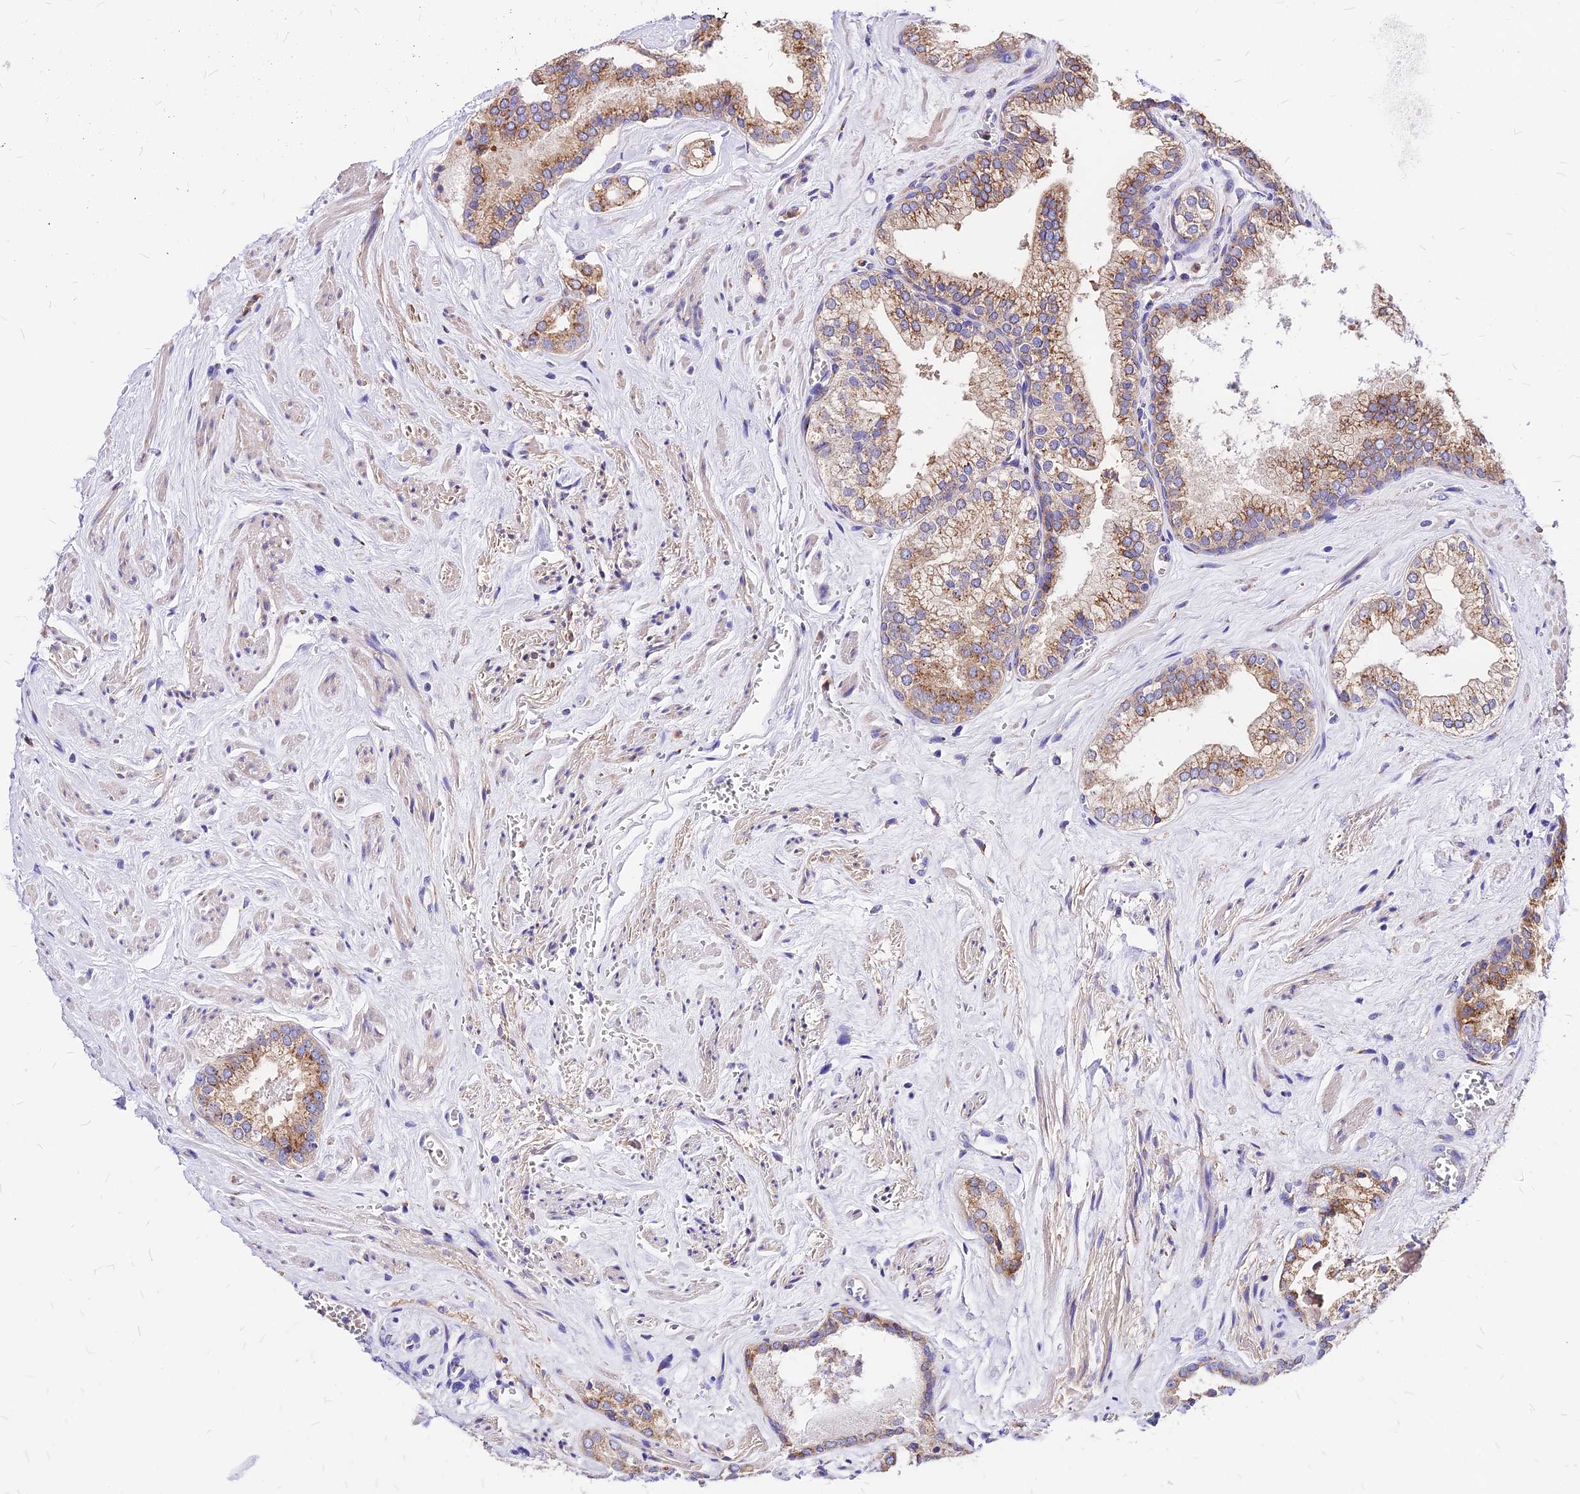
{"staining": {"intensity": "moderate", "quantity": ">75%", "location": "cytoplasmic/membranous"}, "tissue": "prostate cancer", "cell_type": "Tumor cells", "image_type": "cancer", "snomed": [{"axis": "morphology", "description": "Adenocarcinoma, Low grade"}, {"axis": "topography", "description": "Prostate"}], "caption": "This image exhibits immunohistochemistry (IHC) staining of prostate adenocarcinoma (low-grade), with medium moderate cytoplasmic/membranous positivity in approximately >75% of tumor cells.", "gene": "MRPL3", "patient": {"sex": "male", "age": 68}}